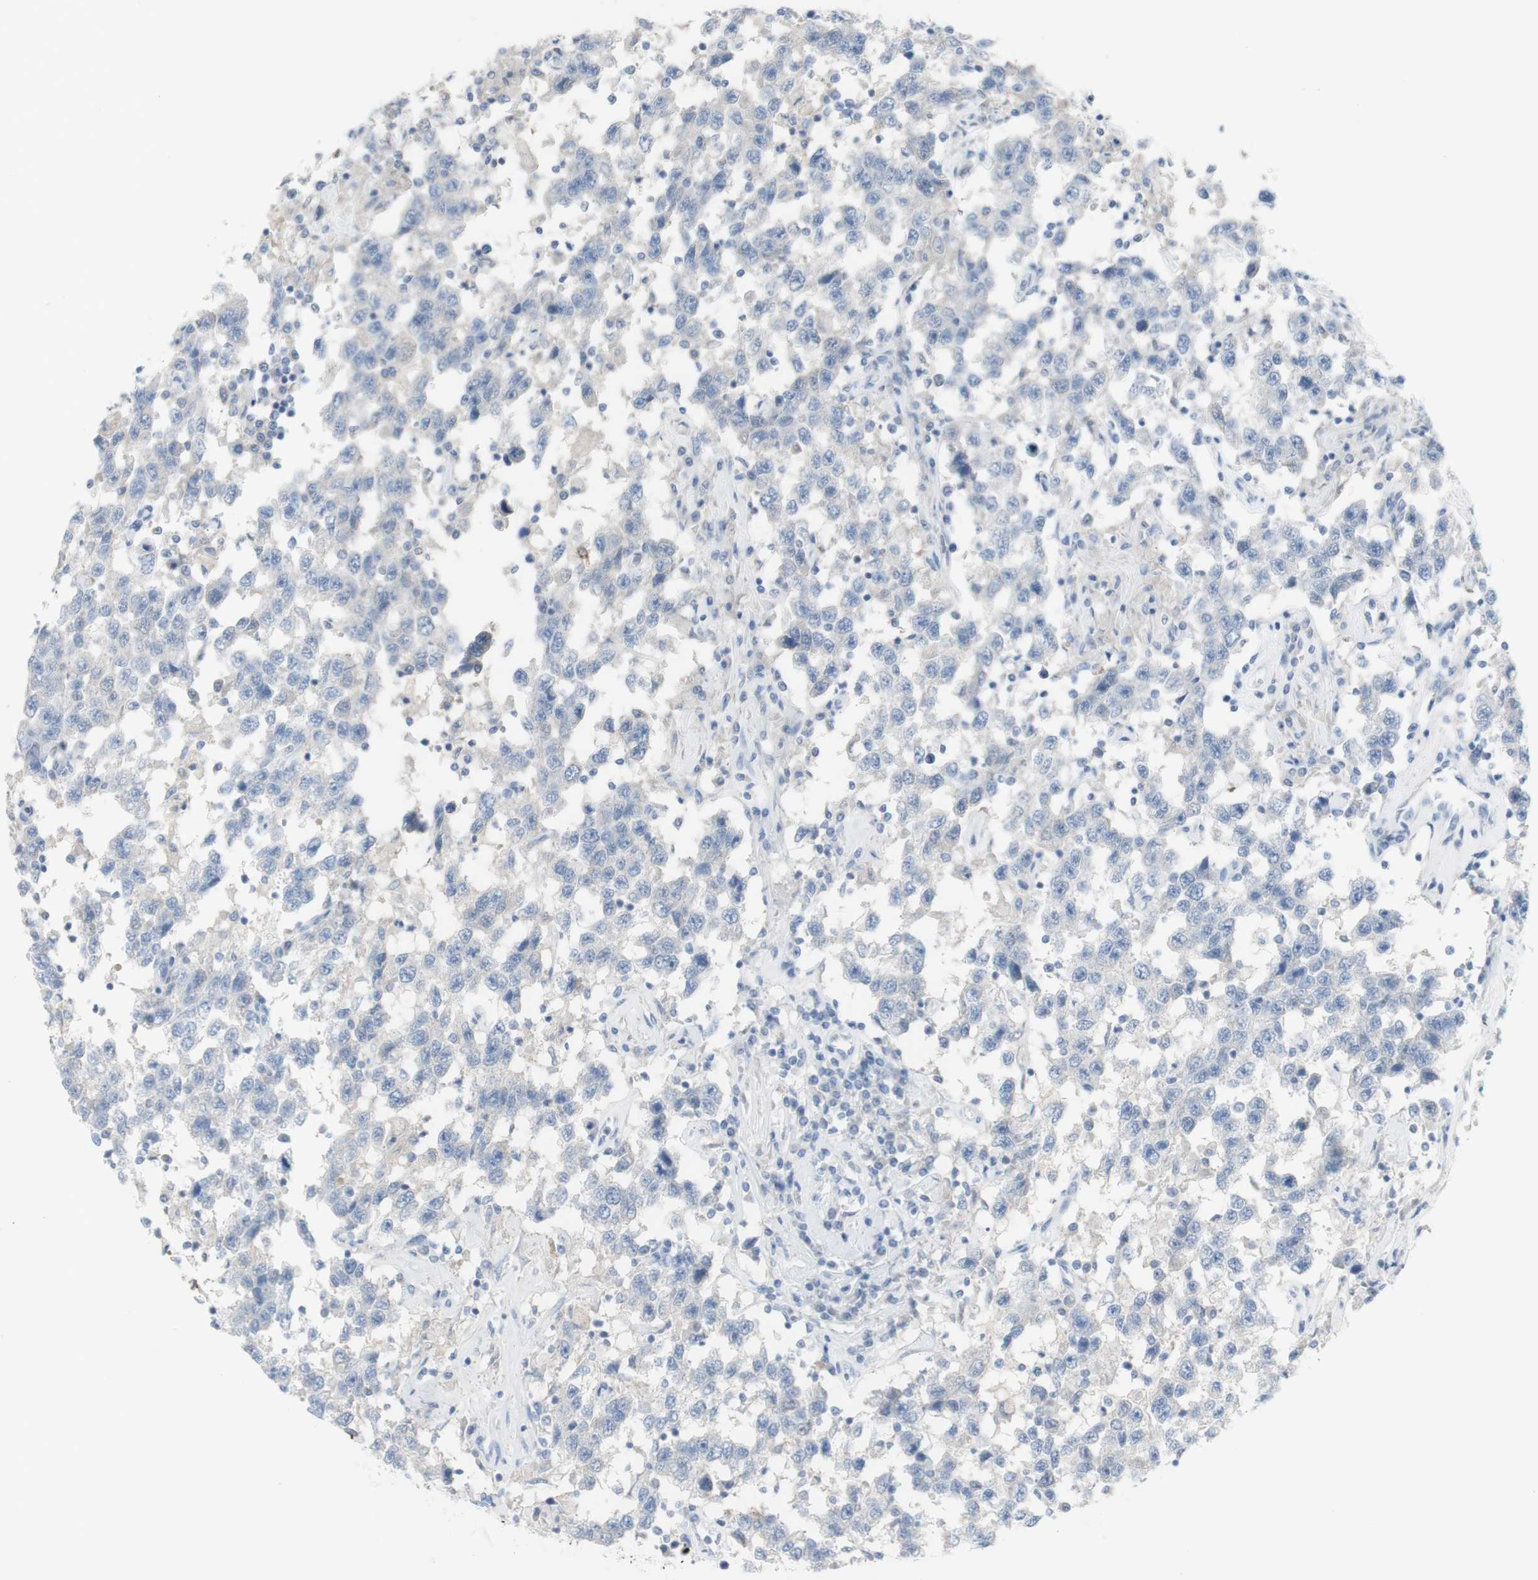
{"staining": {"intensity": "negative", "quantity": "none", "location": "none"}, "tissue": "testis cancer", "cell_type": "Tumor cells", "image_type": "cancer", "snomed": [{"axis": "morphology", "description": "Seminoma, NOS"}, {"axis": "topography", "description": "Testis"}], "caption": "Immunohistochemistry of seminoma (testis) shows no staining in tumor cells.", "gene": "CD207", "patient": {"sex": "male", "age": 41}}